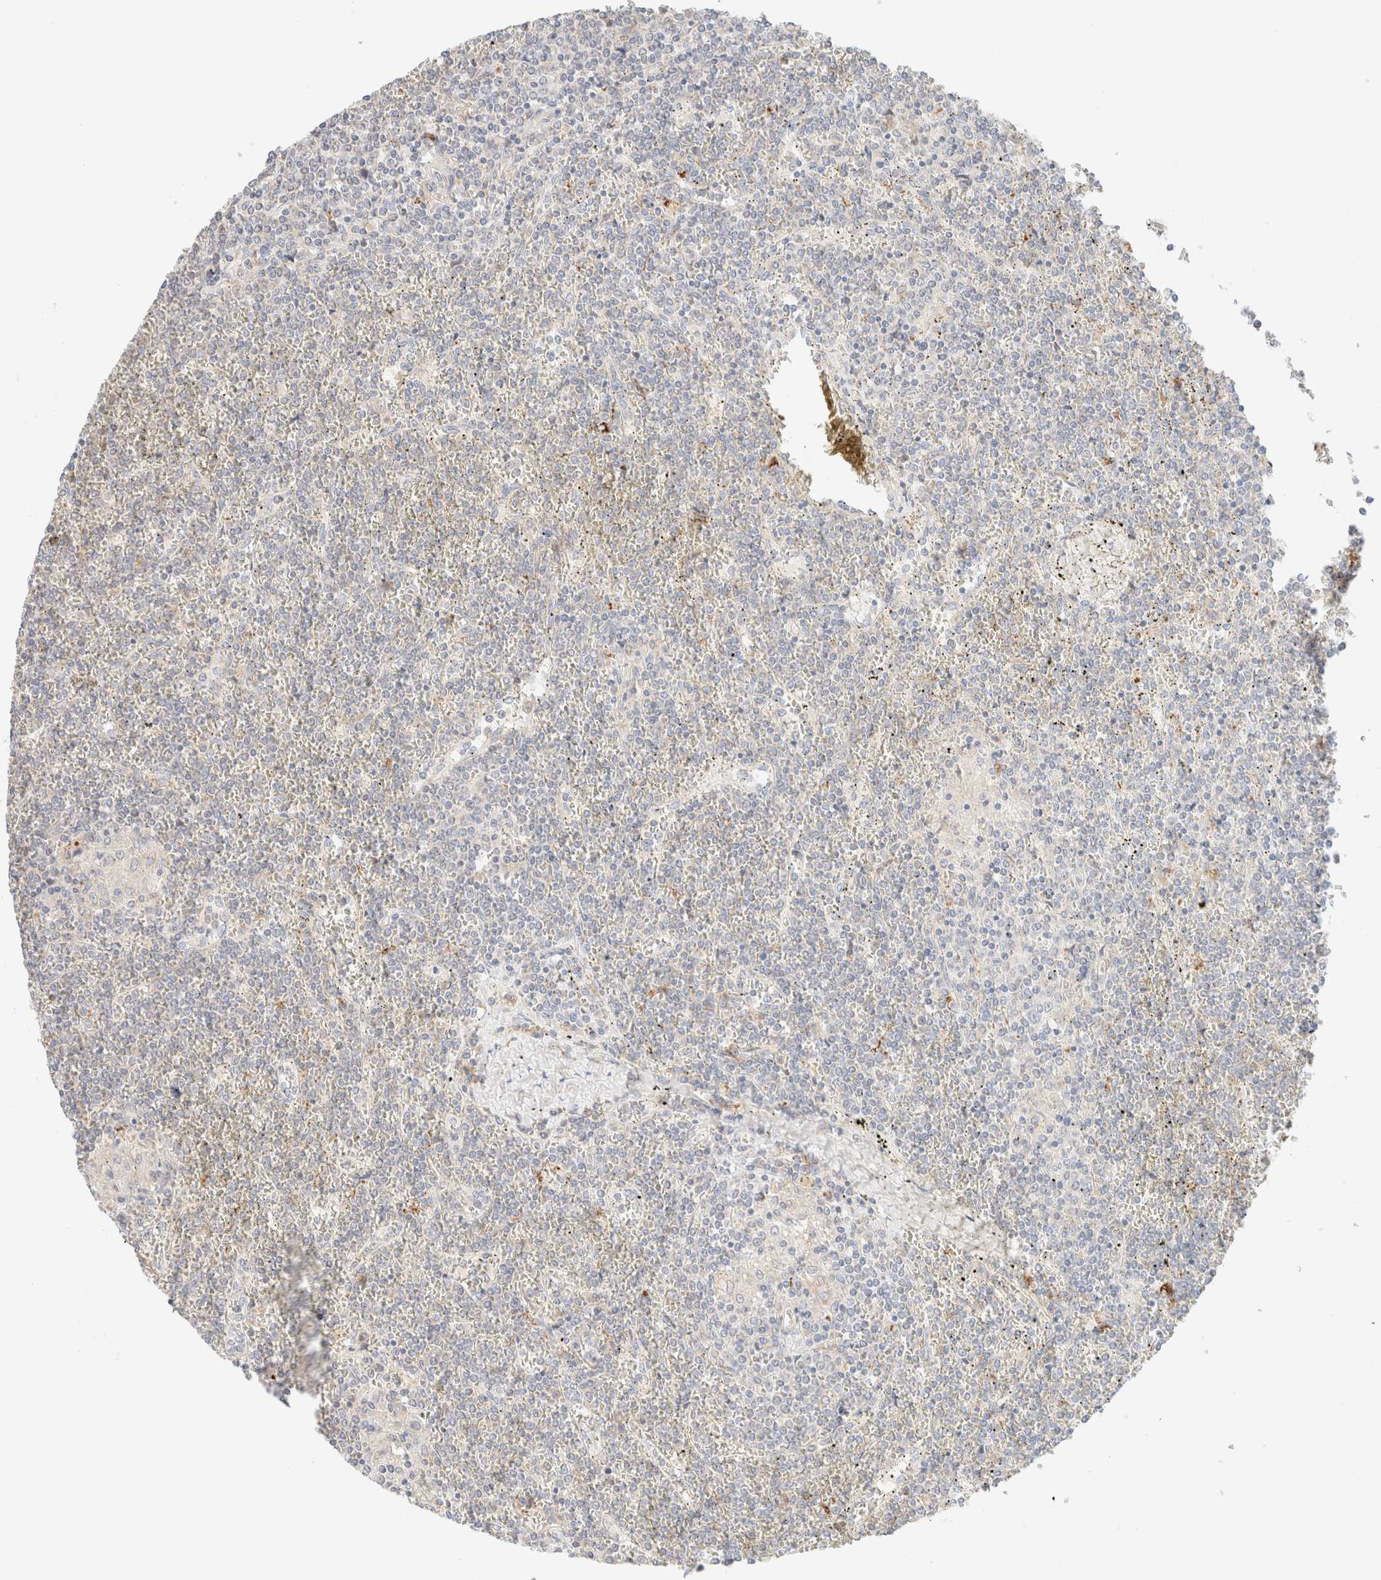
{"staining": {"intensity": "negative", "quantity": "none", "location": "none"}, "tissue": "lymphoma", "cell_type": "Tumor cells", "image_type": "cancer", "snomed": [{"axis": "morphology", "description": "Malignant lymphoma, non-Hodgkin's type, Low grade"}, {"axis": "topography", "description": "Spleen"}], "caption": "The histopathology image reveals no staining of tumor cells in lymphoma.", "gene": "SARM1", "patient": {"sex": "female", "age": 19}}